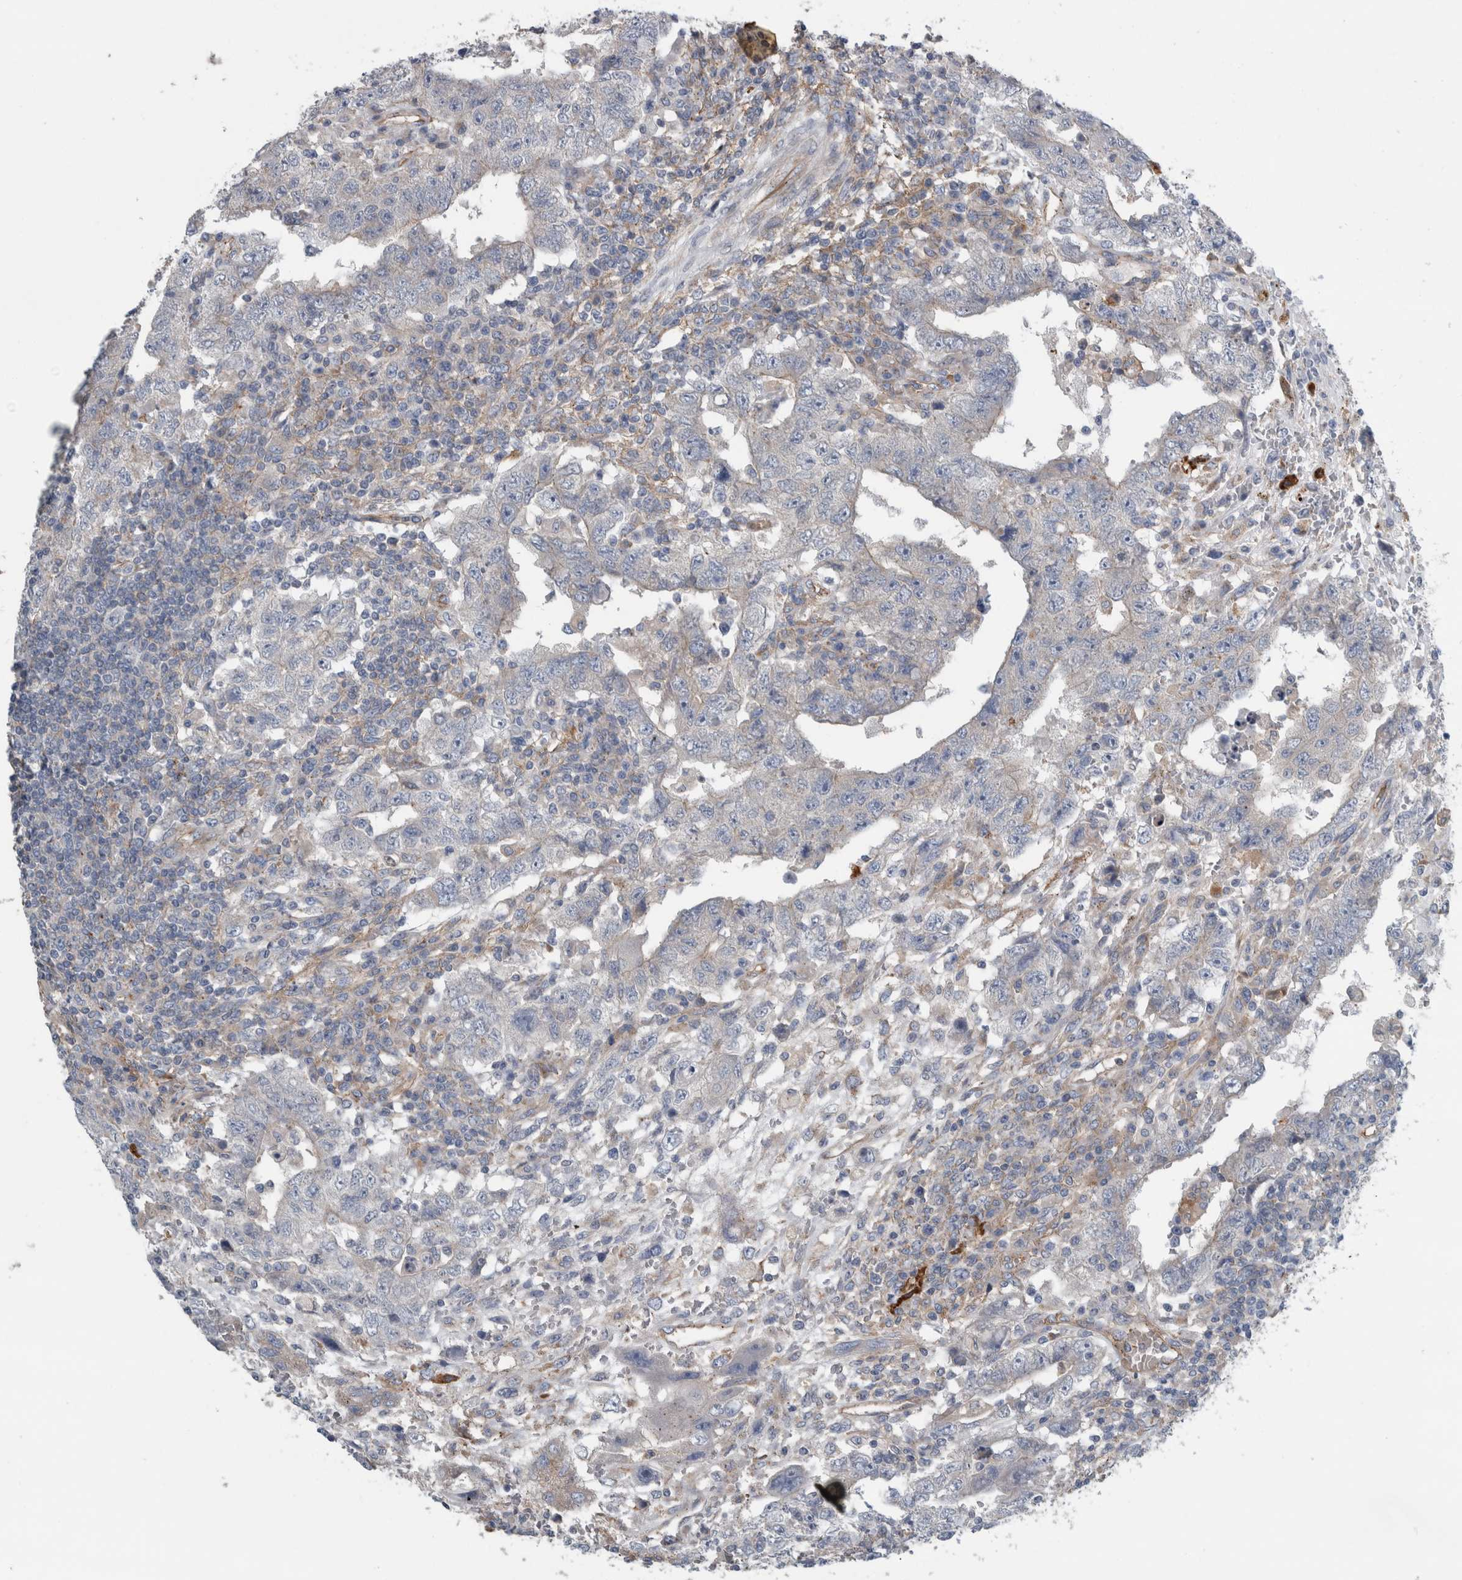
{"staining": {"intensity": "weak", "quantity": "<25%", "location": "cytoplasmic/membranous"}, "tissue": "testis cancer", "cell_type": "Tumor cells", "image_type": "cancer", "snomed": [{"axis": "morphology", "description": "Carcinoma, Embryonal, NOS"}, {"axis": "topography", "description": "Testis"}], "caption": "The IHC micrograph has no significant expression in tumor cells of testis cancer (embryonal carcinoma) tissue. Nuclei are stained in blue.", "gene": "GLT8D2", "patient": {"sex": "male", "age": 26}}